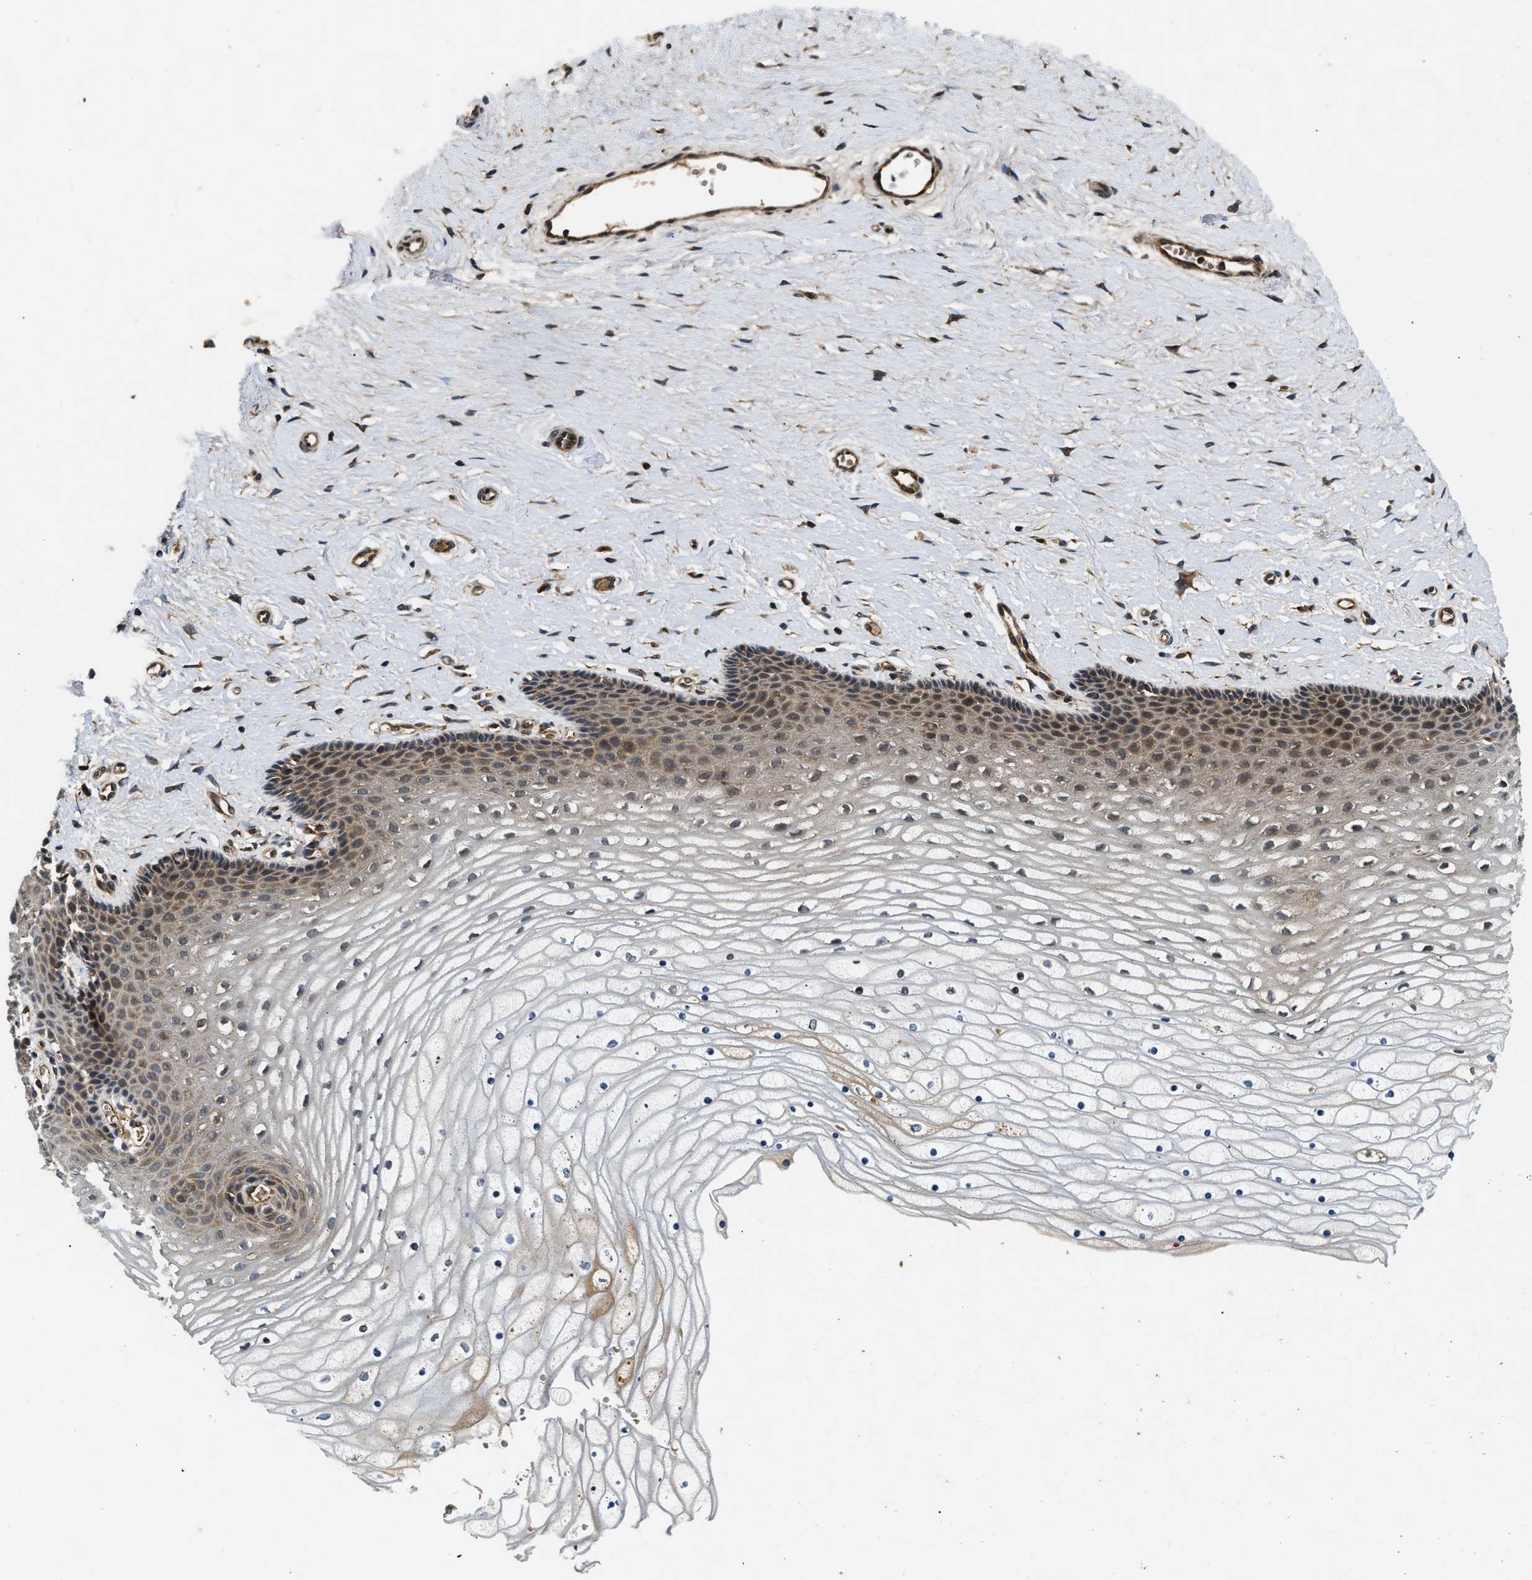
{"staining": {"intensity": "moderate", "quantity": ">75%", "location": "cytoplasmic/membranous"}, "tissue": "cervix", "cell_type": "Glandular cells", "image_type": "normal", "snomed": [{"axis": "morphology", "description": "Normal tissue, NOS"}, {"axis": "topography", "description": "Cervix"}], "caption": "Immunohistochemical staining of normal human cervix displays >75% levels of moderate cytoplasmic/membranous protein staining in about >75% of glandular cells.", "gene": "PNPLA8", "patient": {"sex": "female", "age": 39}}